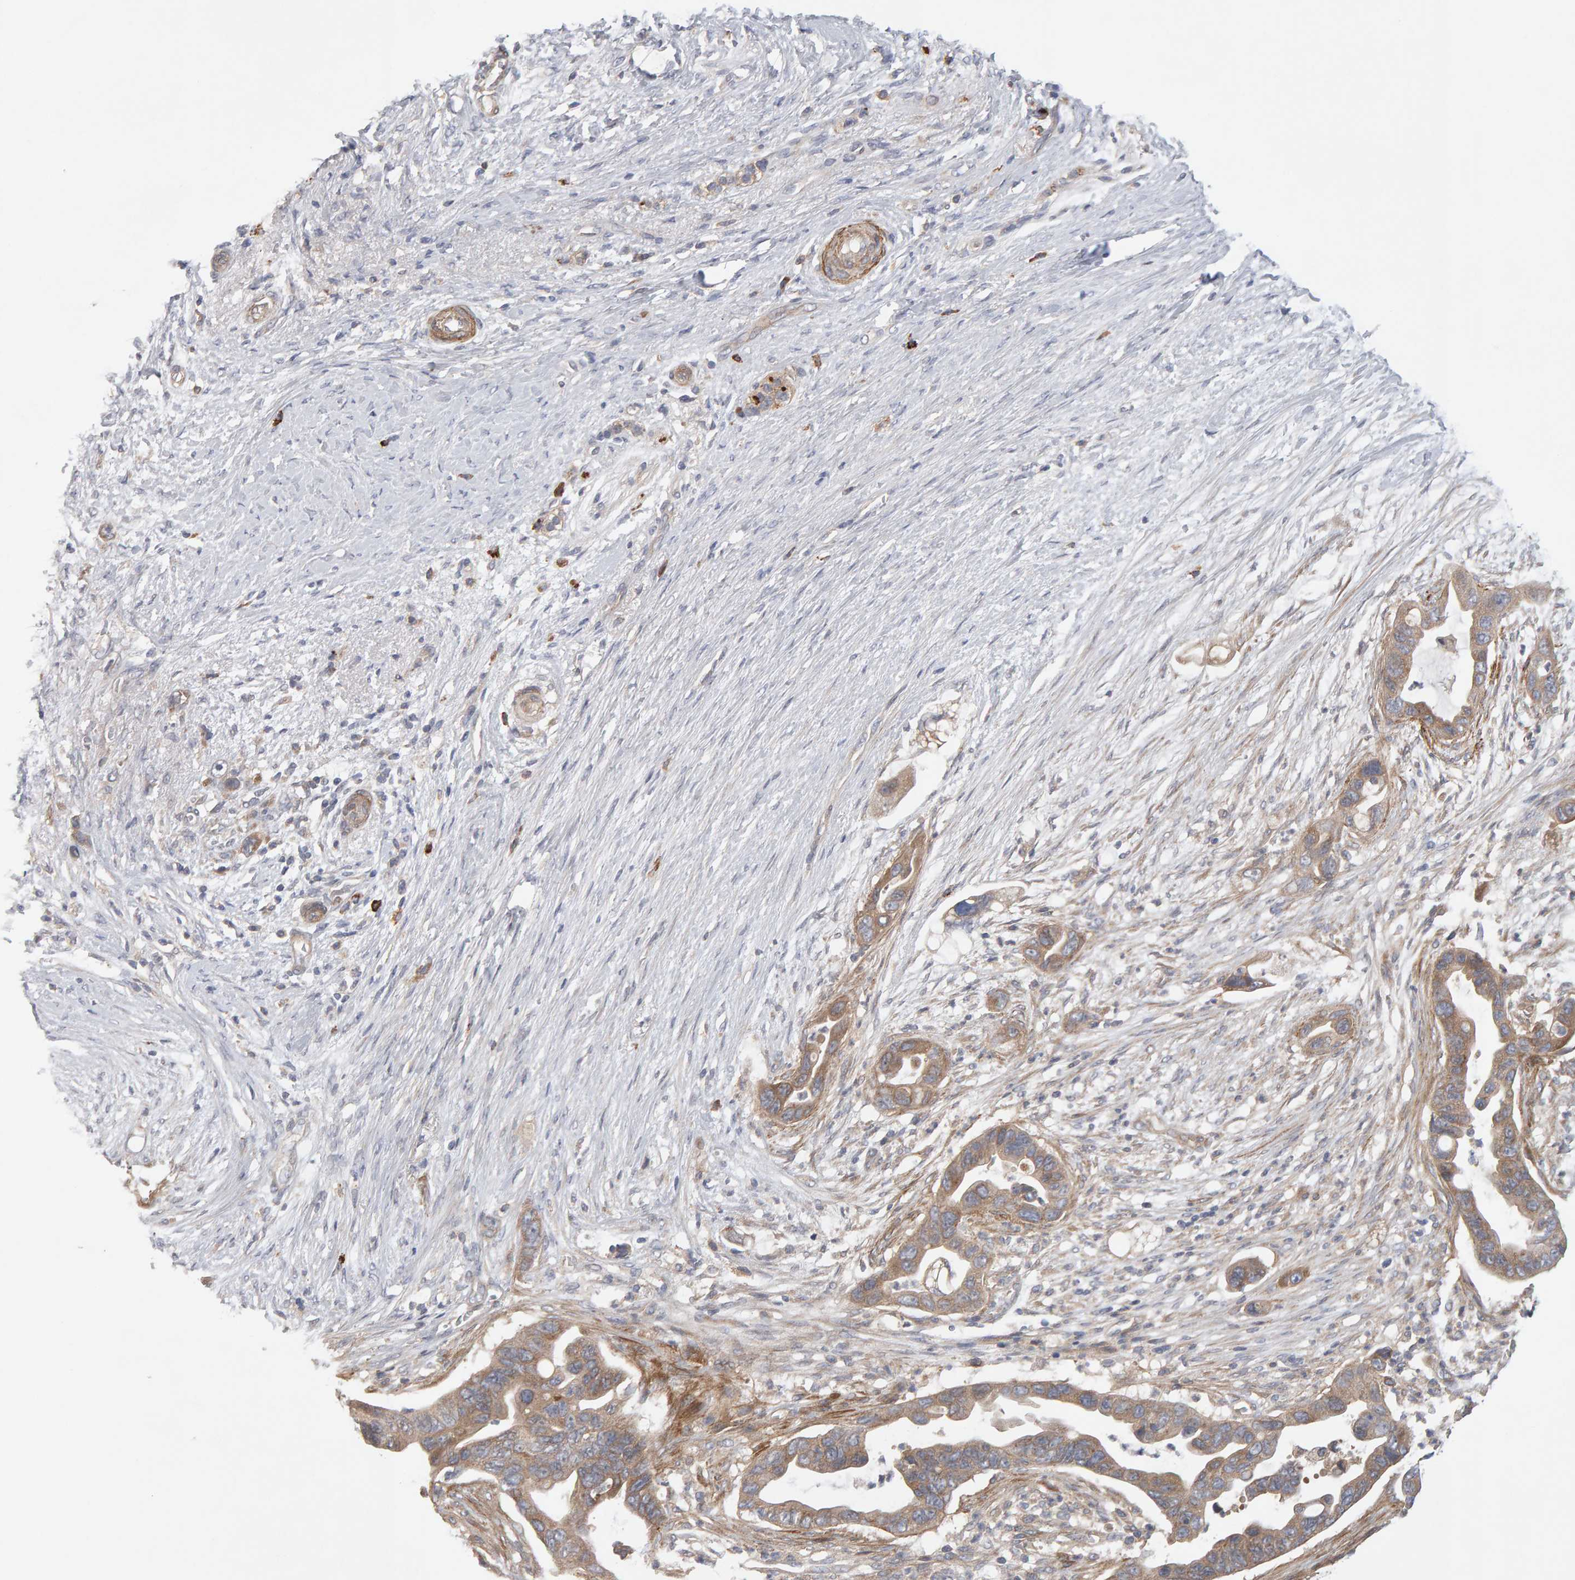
{"staining": {"intensity": "weak", "quantity": ">75%", "location": "cytoplasmic/membranous"}, "tissue": "pancreatic cancer", "cell_type": "Tumor cells", "image_type": "cancer", "snomed": [{"axis": "morphology", "description": "Adenocarcinoma, NOS"}, {"axis": "topography", "description": "Pancreas"}], "caption": "A photomicrograph of pancreatic cancer (adenocarcinoma) stained for a protein shows weak cytoplasmic/membranous brown staining in tumor cells. (DAB (3,3'-diaminobenzidine) = brown stain, brightfield microscopy at high magnification).", "gene": "RNF19A", "patient": {"sex": "female", "age": 72}}